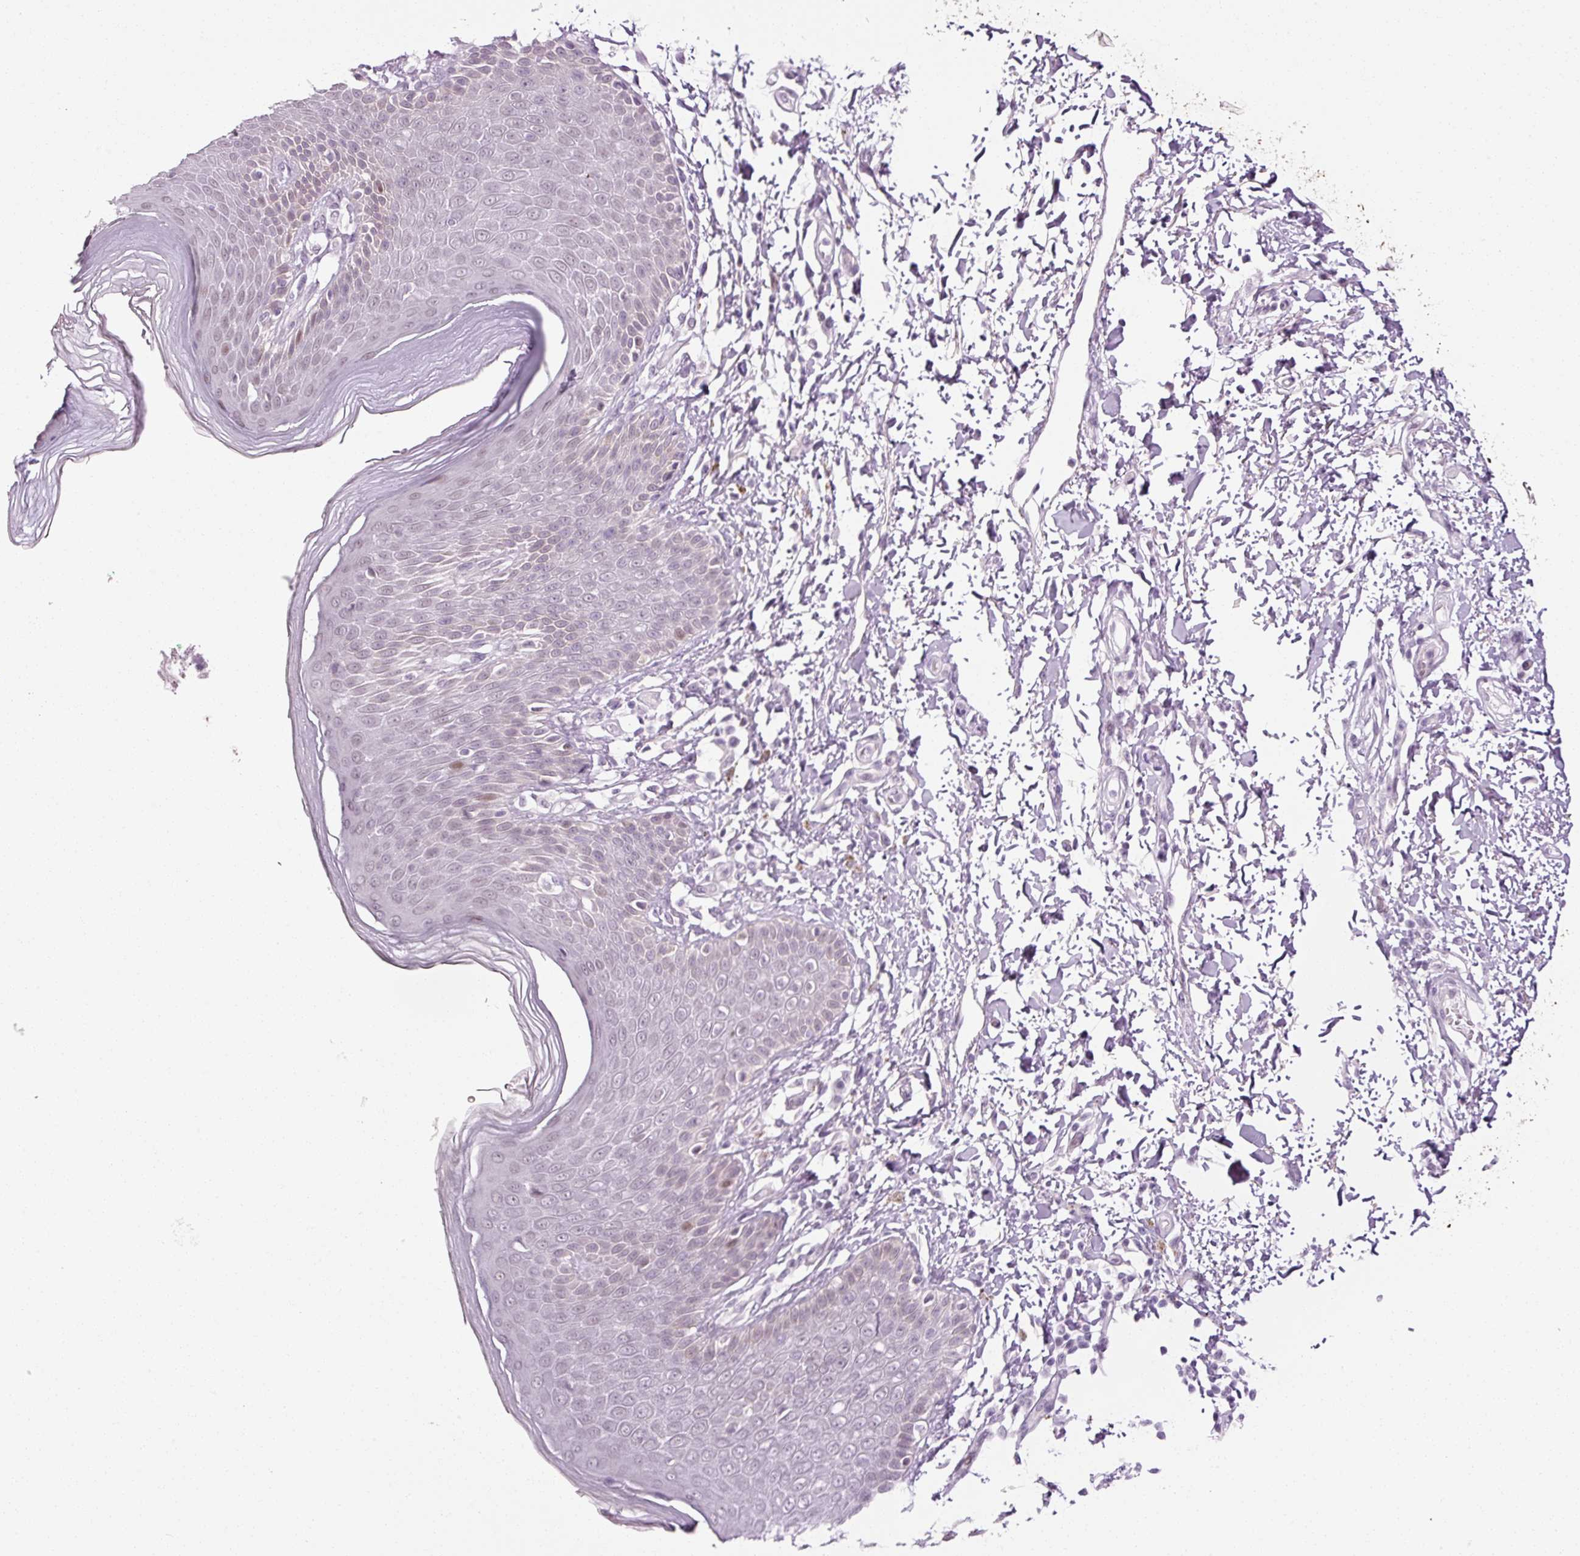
{"staining": {"intensity": "weak", "quantity": "<25%", "location": "nuclear"}, "tissue": "skin", "cell_type": "Epidermal cells", "image_type": "normal", "snomed": [{"axis": "morphology", "description": "Normal tissue, NOS"}, {"axis": "topography", "description": "Peripheral nerve tissue"}], "caption": "This is an IHC photomicrograph of unremarkable skin. There is no positivity in epidermal cells.", "gene": "ANKRD20A1", "patient": {"sex": "male", "age": 51}}